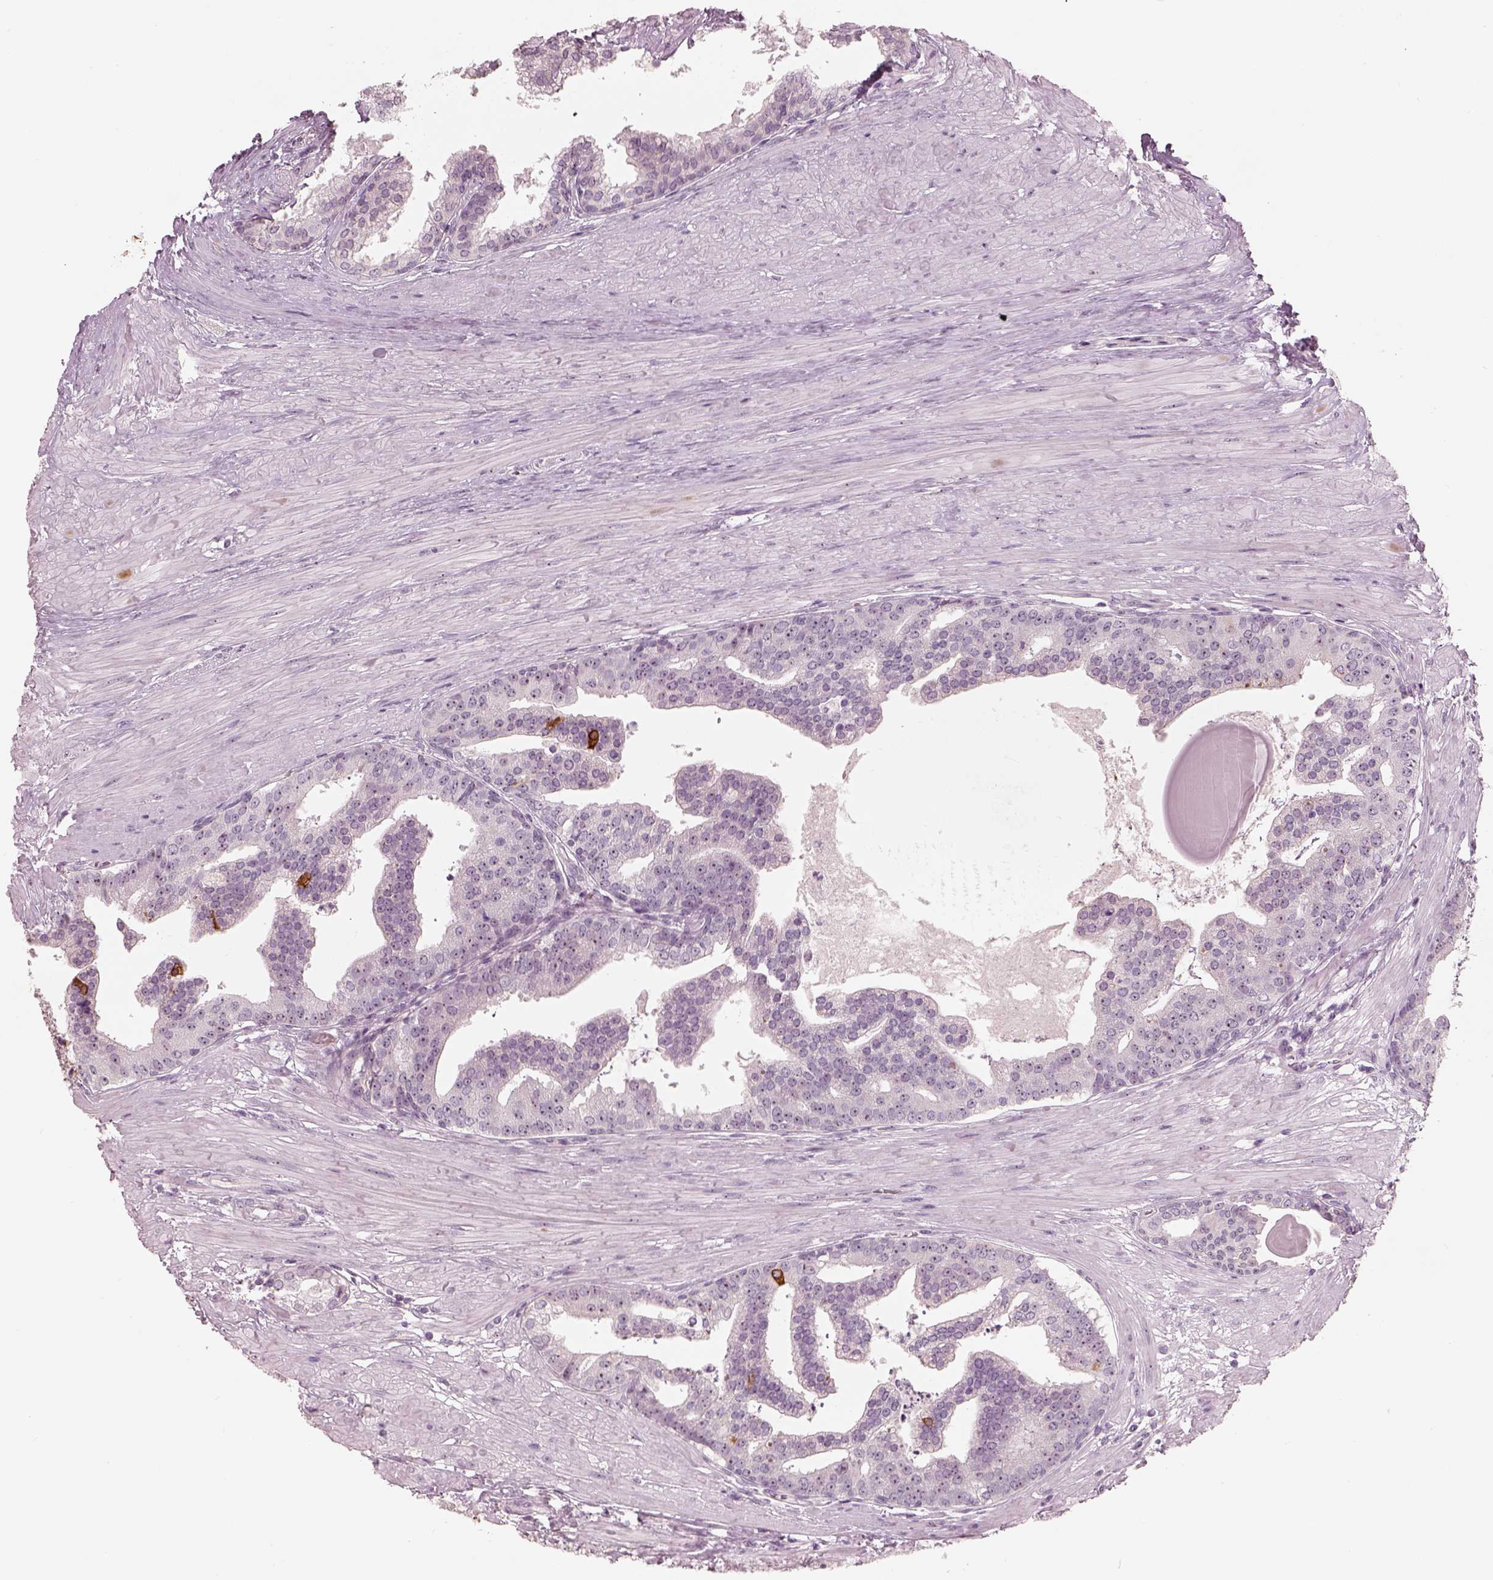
{"staining": {"intensity": "negative", "quantity": "none", "location": "none"}, "tissue": "prostate cancer", "cell_type": "Tumor cells", "image_type": "cancer", "snomed": [{"axis": "morphology", "description": "Adenocarcinoma, NOS"}, {"axis": "topography", "description": "Prostate and seminal vesicle, NOS"}, {"axis": "topography", "description": "Prostate"}], "caption": "DAB (3,3'-diaminobenzidine) immunohistochemical staining of adenocarcinoma (prostate) exhibits no significant staining in tumor cells. (Immunohistochemistry, brightfield microscopy, high magnification).", "gene": "CDS1", "patient": {"sex": "male", "age": 44}}